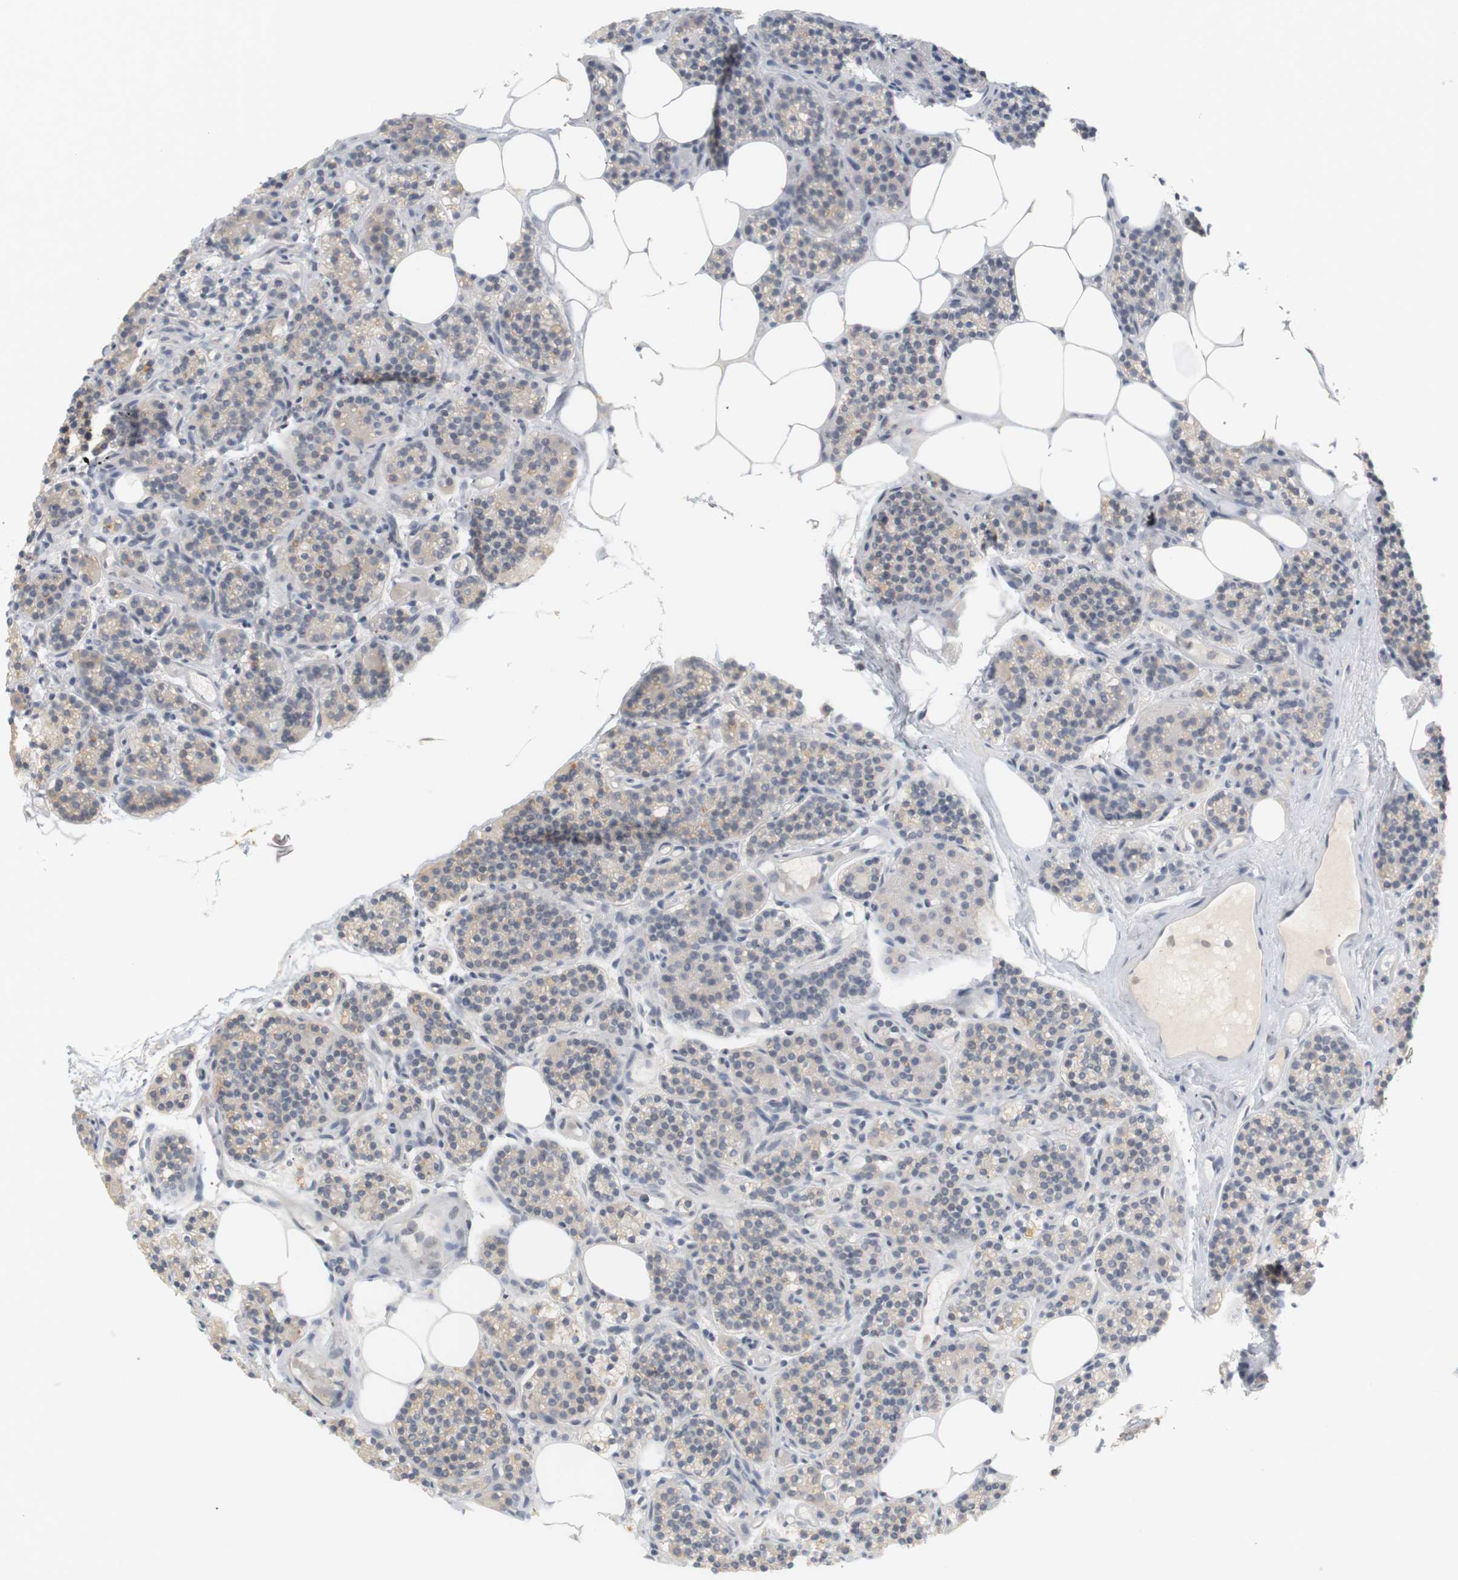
{"staining": {"intensity": "weak", "quantity": "25%-75%", "location": "cytoplasmic/membranous"}, "tissue": "parathyroid gland", "cell_type": "Glandular cells", "image_type": "normal", "snomed": [{"axis": "morphology", "description": "Normal tissue, NOS"}, {"axis": "morphology", "description": "Adenoma, NOS"}, {"axis": "topography", "description": "Parathyroid gland"}], "caption": "Protein positivity by immunohistochemistry (IHC) exhibits weak cytoplasmic/membranous staining in approximately 25%-75% of glandular cells in benign parathyroid gland.", "gene": "RTN3", "patient": {"sex": "female", "age": 74}}